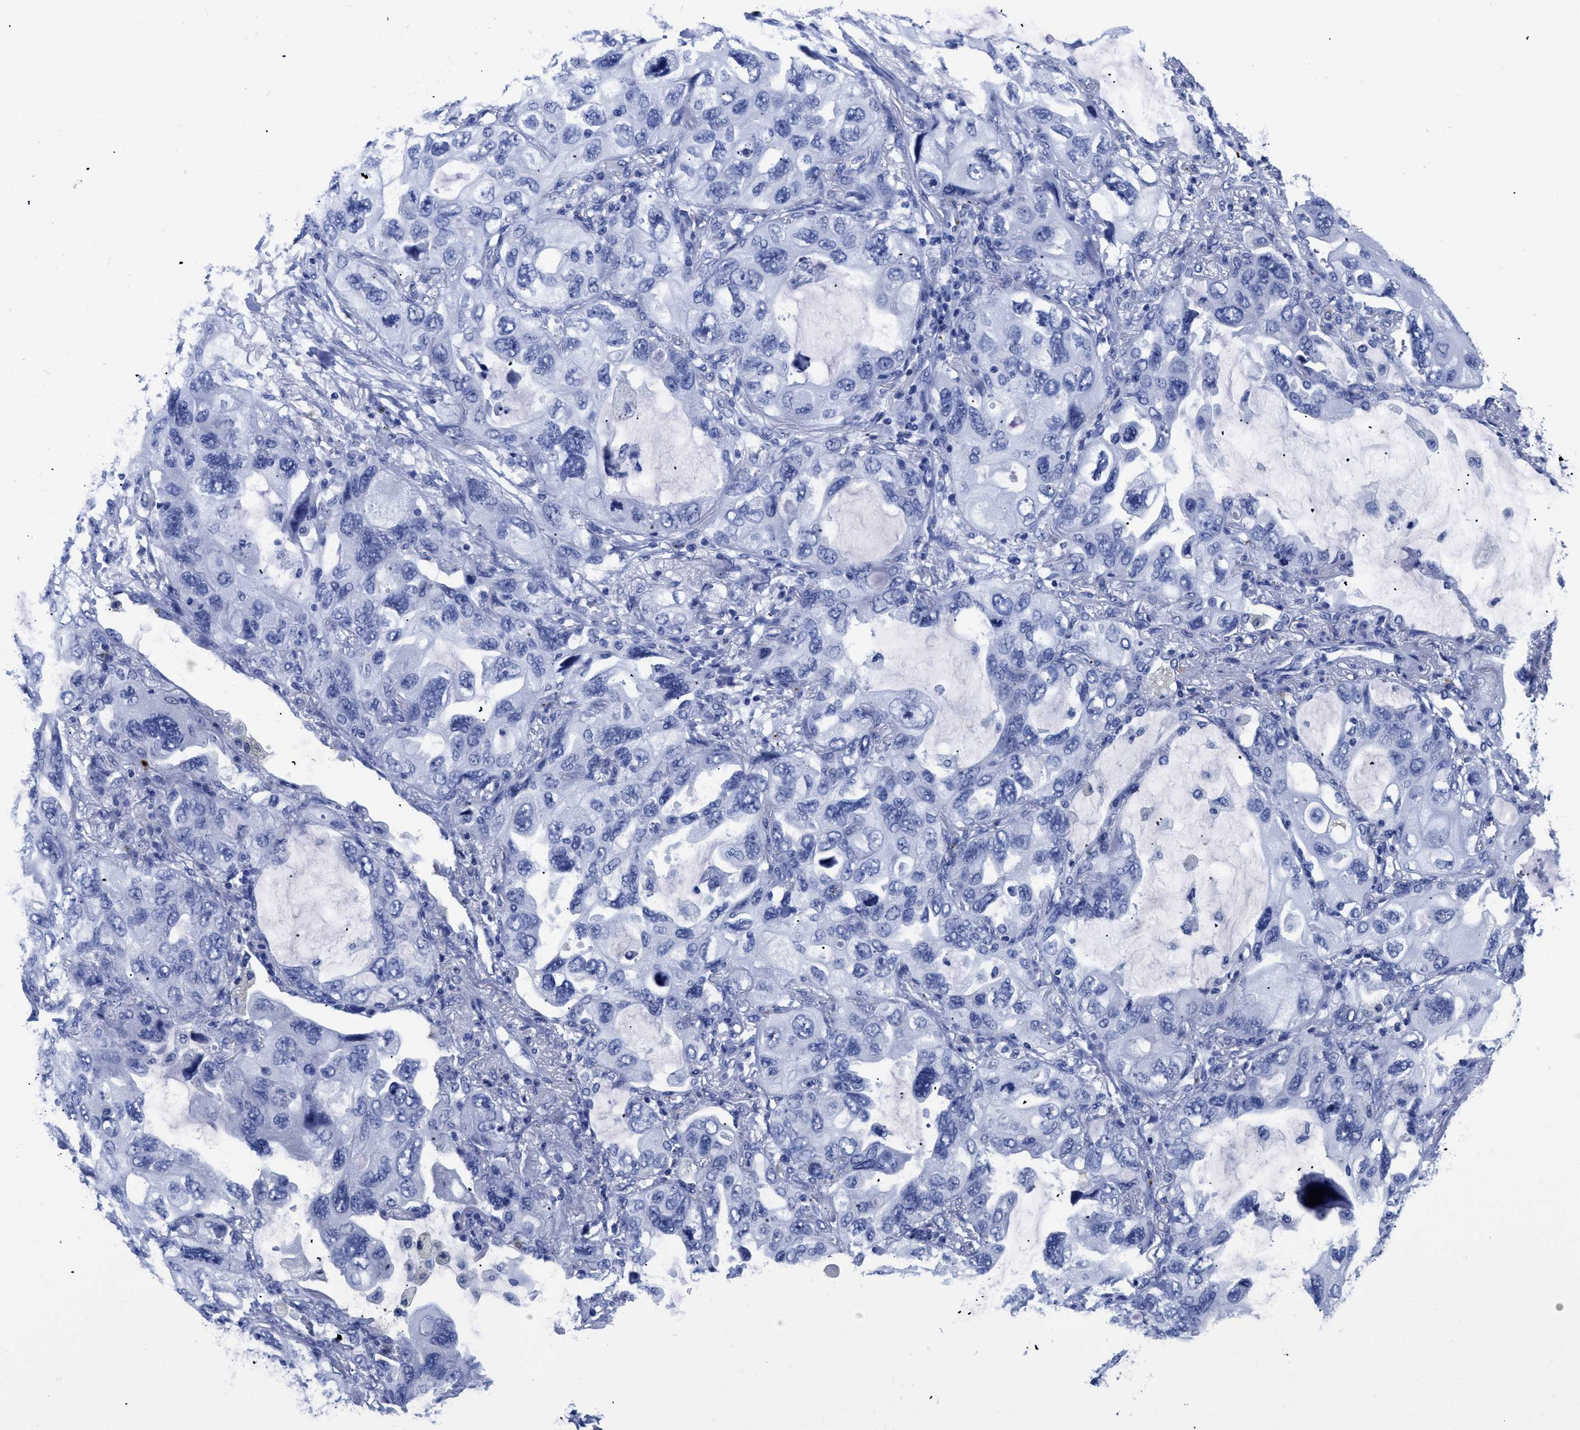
{"staining": {"intensity": "negative", "quantity": "none", "location": "none"}, "tissue": "lung cancer", "cell_type": "Tumor cells", "image_type": "cancer", "snomed": [{"axis": "morphology", "description": "Squamous cell carcinoma, NOS"}, {"axis": "topography", "description": "Lung"}], "caption": "Lung cancer (squamous cell carcinoma) stained for a protein using immunohistochemistry (IHC) exhibits no staining tumor cells.", "gene": "TREML1", "patient": {"sex": "female", "age": 73}}